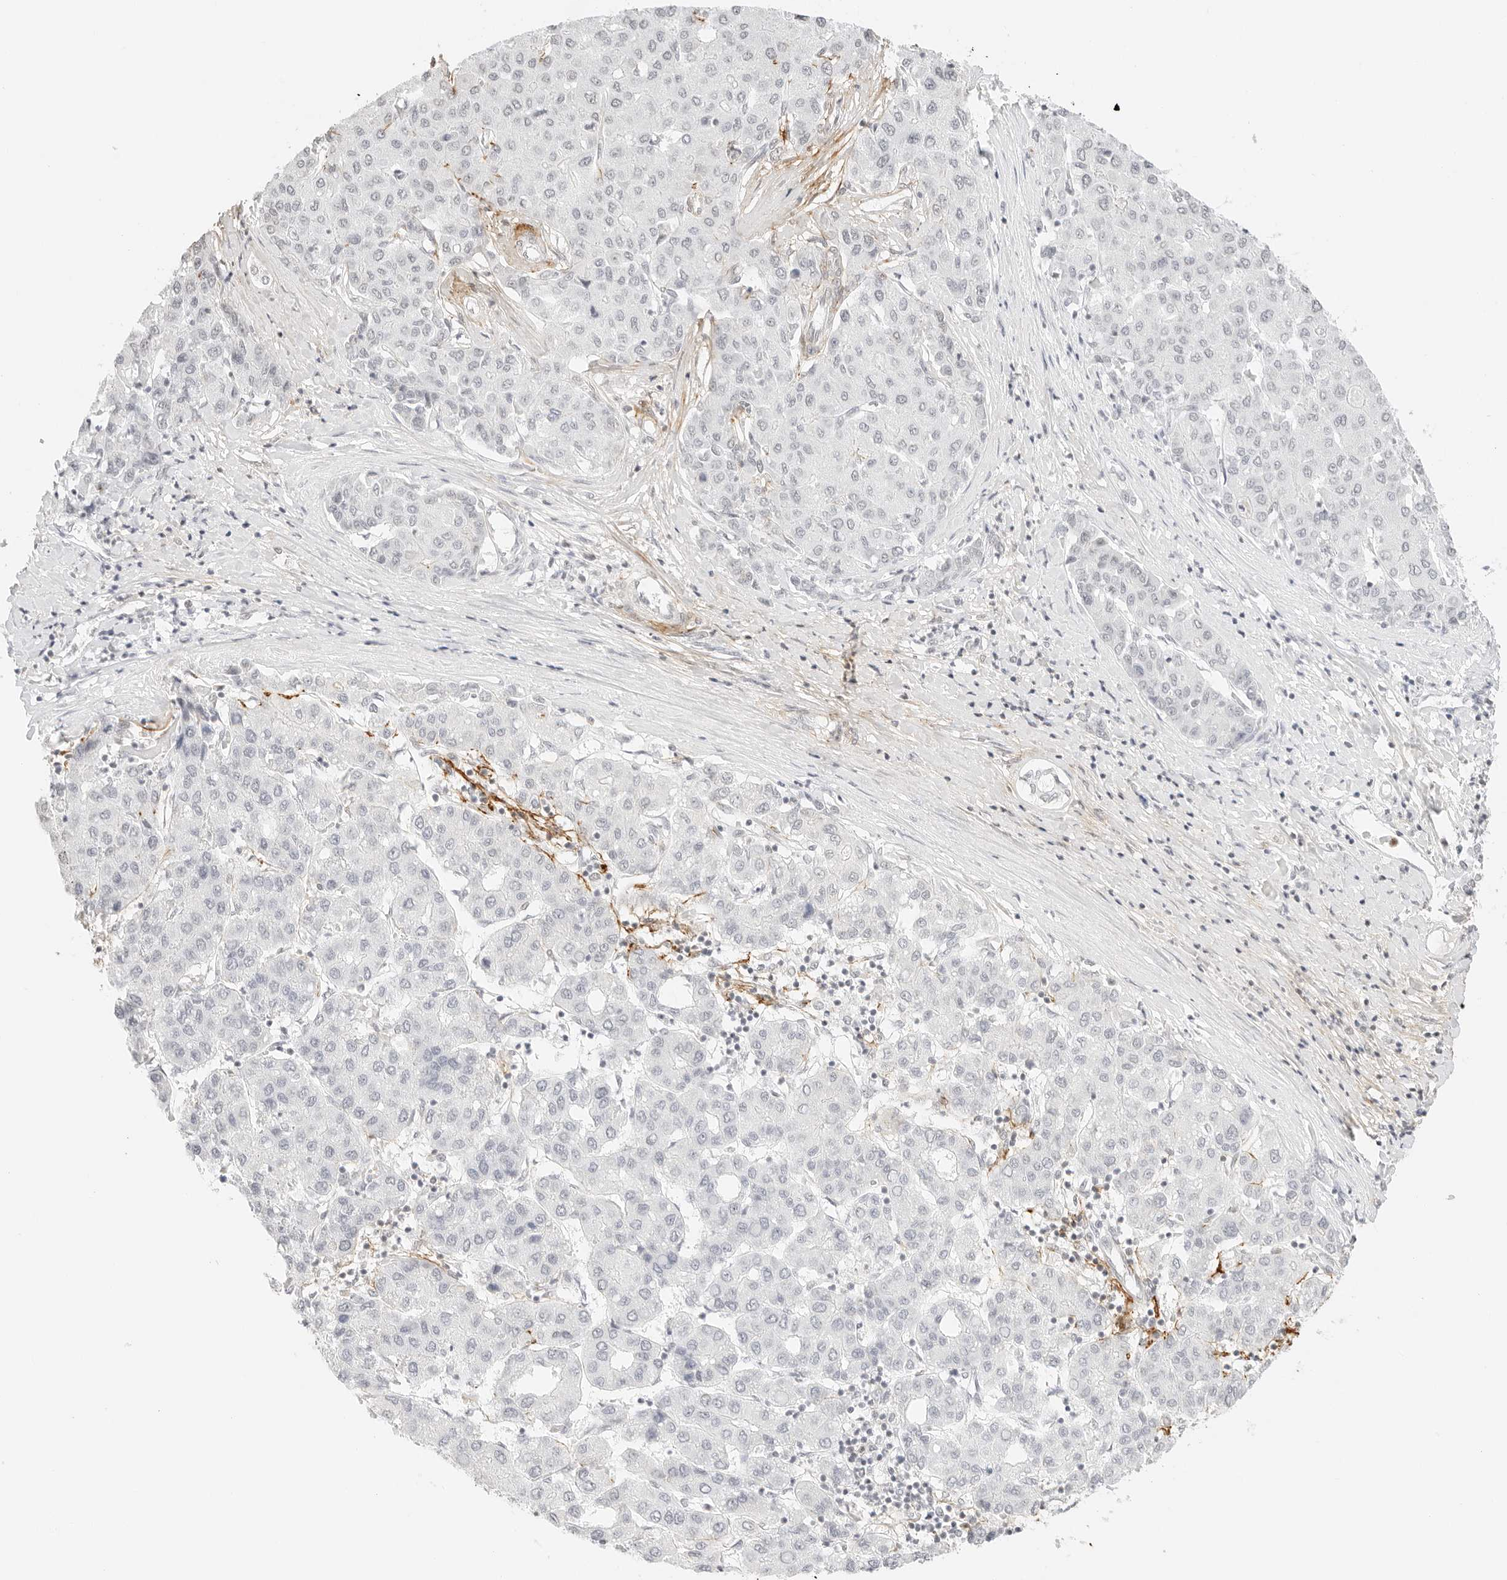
{"staining": {"intensity": "negative", "quantity": "none", "location": "none"}, "tissue": "liver cancer", "cell_type": "Tumor cells", "image_type": "cancer", "snomed": [{"axis": "morphology", "description": "Carcinoma, Hepatocellular, NOS"}, {"axis": "topography", "description": "Liver"}], "caption": "This is a micrograph of immunohistochemistry staining of liver hepatocellular carcinoma, which shows no expression in tumor cells.", "gene": "FBLN5", "patient": {"sex": "male", "age": 65}}